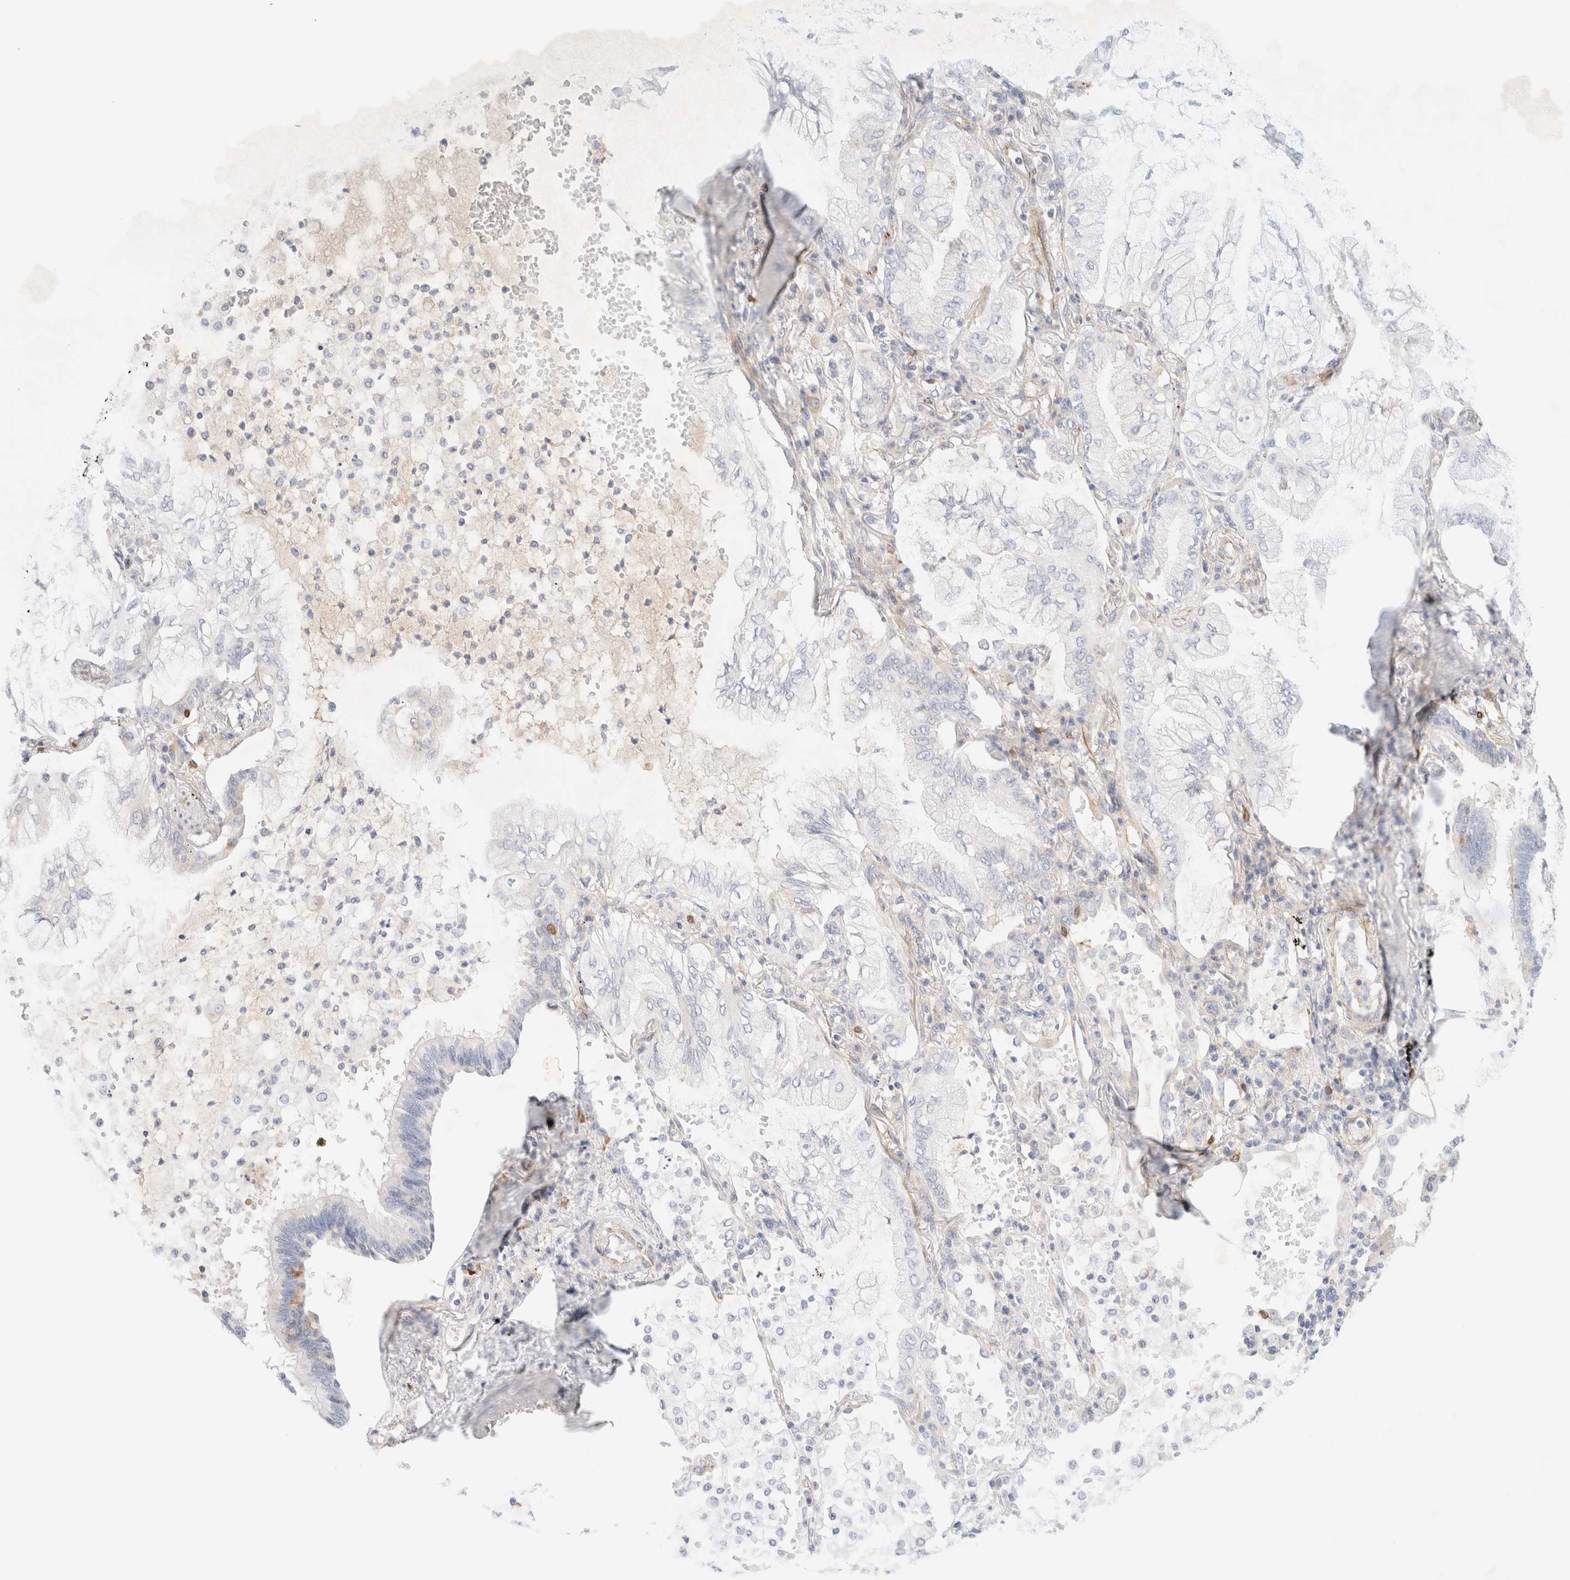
{"staining": {"intensity": "negative", "quantity": "none", "location": "none"}, "tissue": "lung cancer", "cell_type": "Tumor cells", "image_type": "cancer", "snomed": [{"axis": "morphology", "description": "Adenocarcinoma, NOS"}, {"axis": "topography", "description": "Lung"}], "caption": "Tumor cells show no significant protein expression in adenocarcinoma (lung). (DAB (3,3'-diaminobenzidine) immunohistochemistry with hematoxylin counter stain).", "gene": "SLC25A48", "patient": {"sex": "female", "age": 70}}